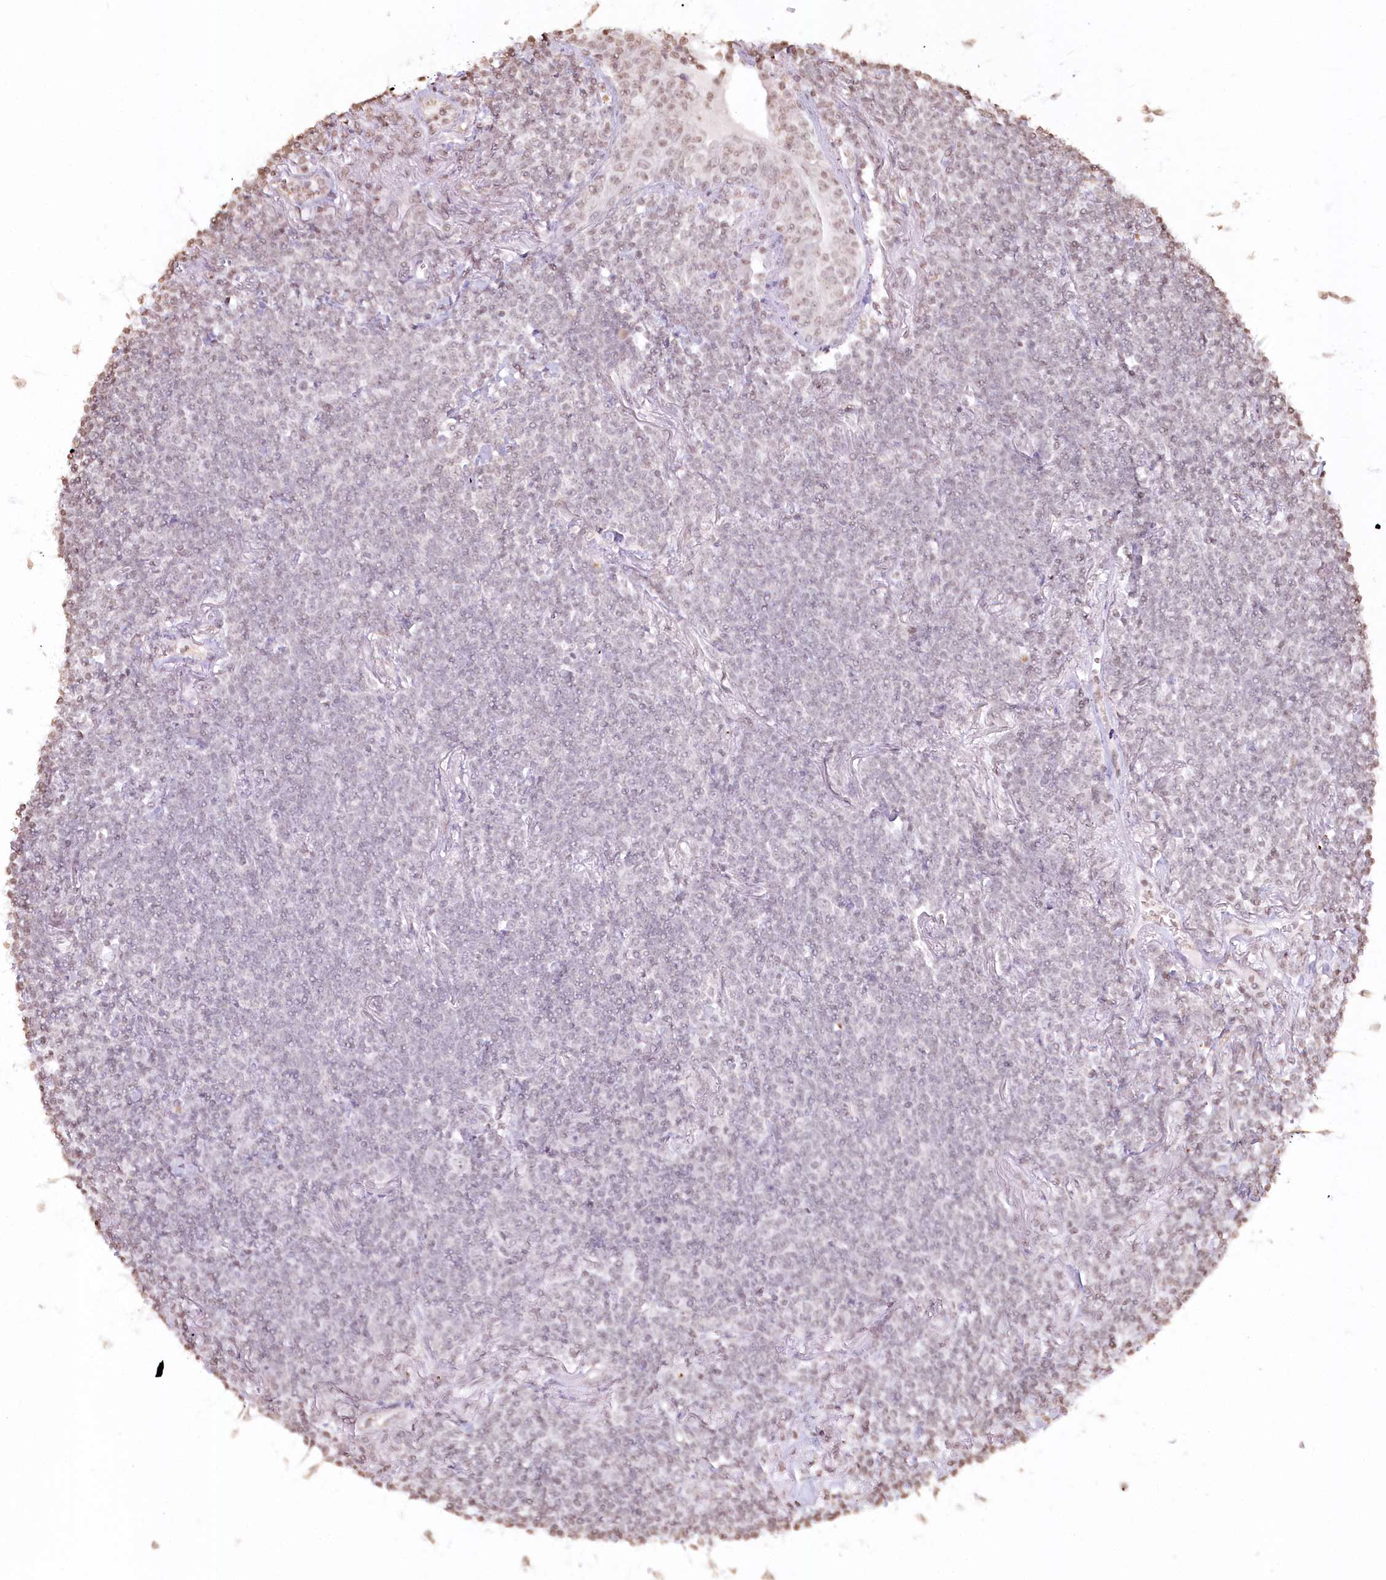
{"staining": {"intensity": "weak", "quantity": "<25%", "location": "nuclear"}, "tissue": "lymphoma", "cell_type": "Tumor cells", "image_type": "cancer", "snomed": [{"axis": "morphology", "description": "Malignant lymphoma, non-Hodgkin's type, Low grade"}, {"axis": "topography", "description": "Lung"}], "caption": "A histopathology image of low-grade malignant lymphoma, non-Hodgkin's type stained for a protein exhibits no brown staining in tumor cells. (DAB IHC, high magnification).", "gene": "FAM13A", "patient": {"sex": "female", "age": 71}}